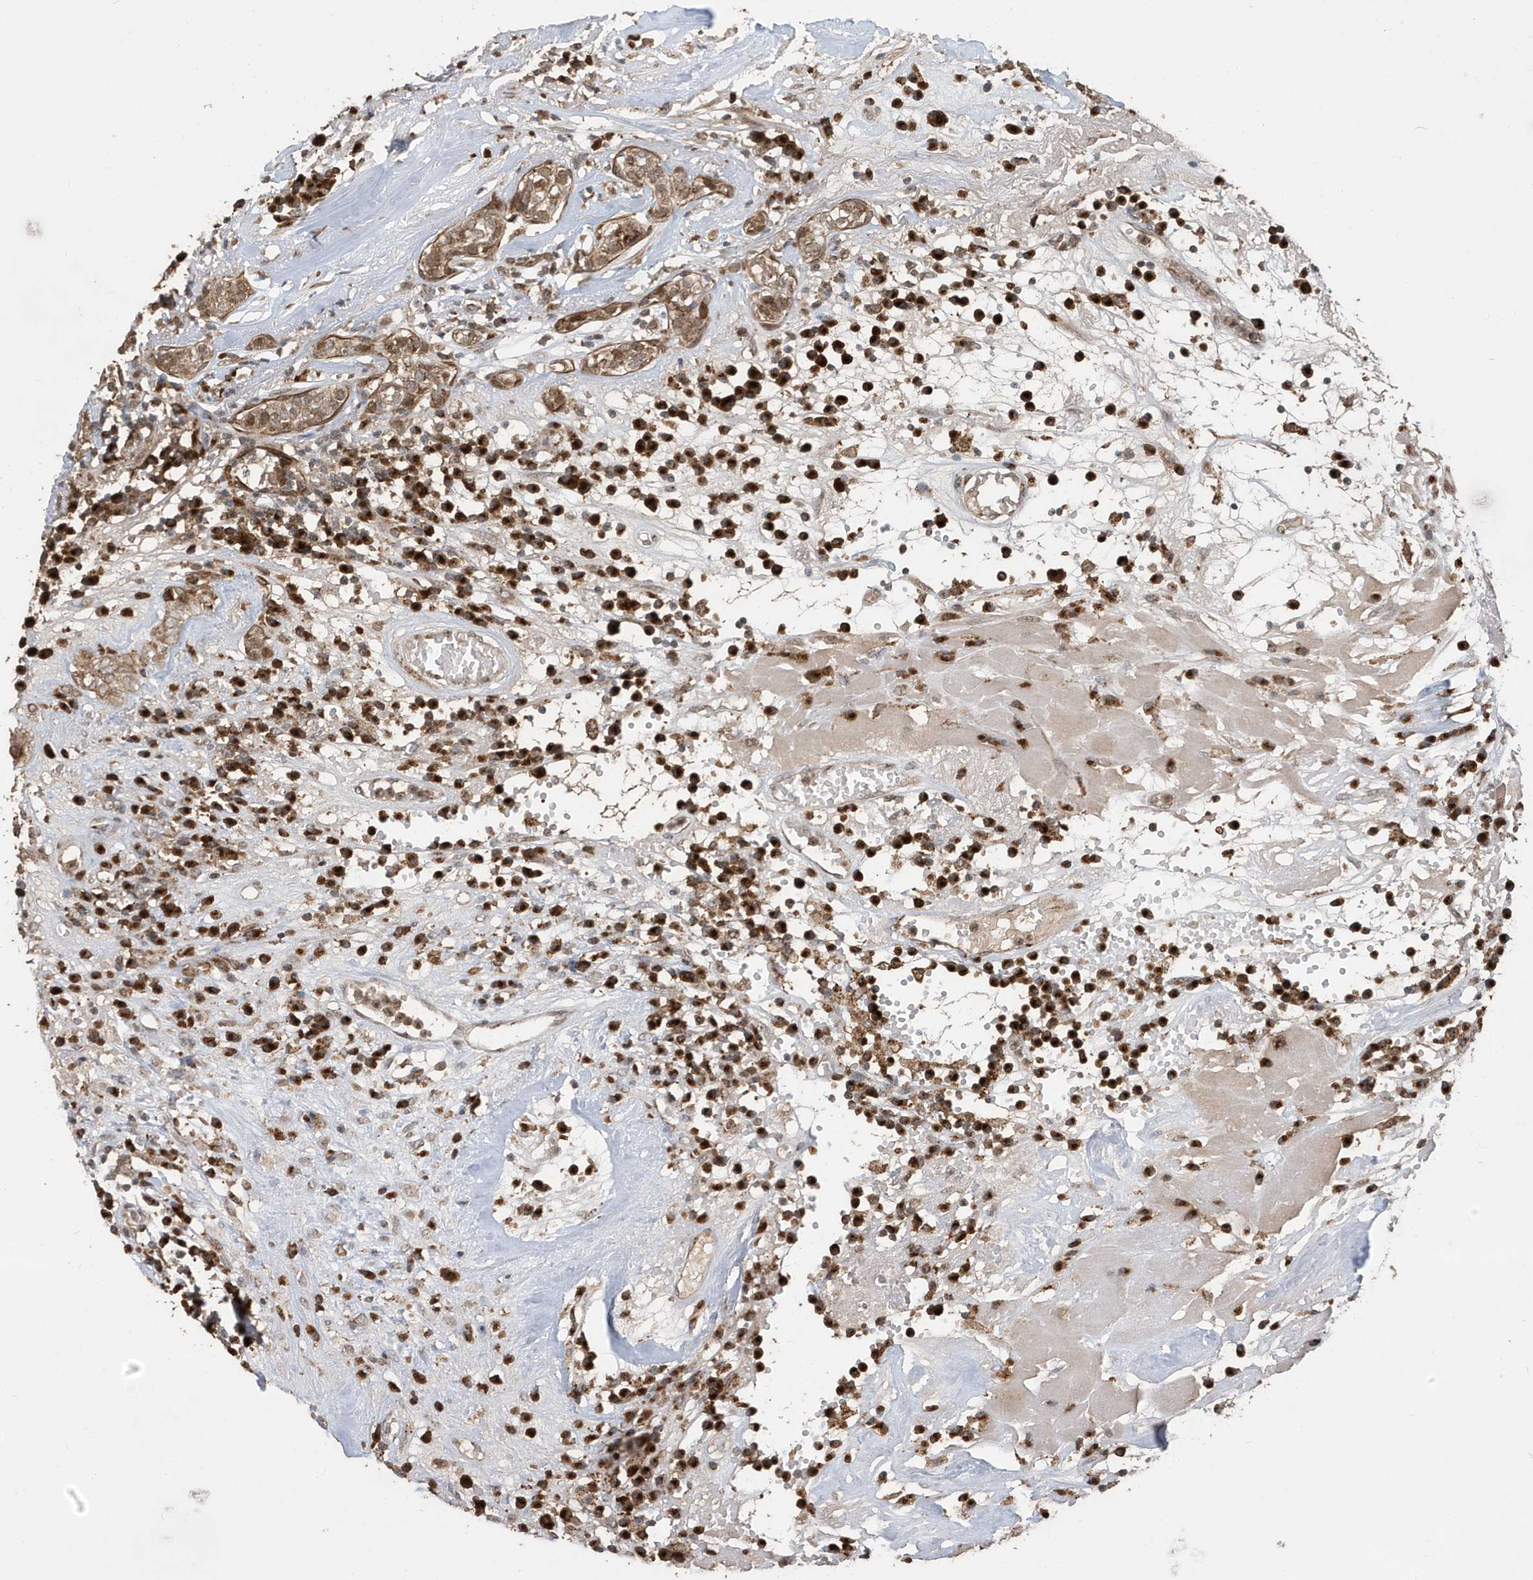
{"staining": {"intensity": "moderate", "quantity": ">75%", "location": "cytoplasmic/membranous"}, "tissue": "head and neck cancer", "cell_type": "Tumor cells", "image_type": "cancer", "snomed": [{"axis": "morphology", "description": "Adenocarcinoma, NOS"}, {"axis": "topography", "description": "Salivary gland"}, {"axis": "topography", "description": "Head-Neck"}], "caption": "Immunohistochemistry (IHC) of human head and neck cancer (adenocarcinoma) demonstrates medium levels of moderate cytoplasmic/membranous expression in about >75% of tumor cells.", "gene": "RER1", "patient": {"sex": "female", "age": 65}}